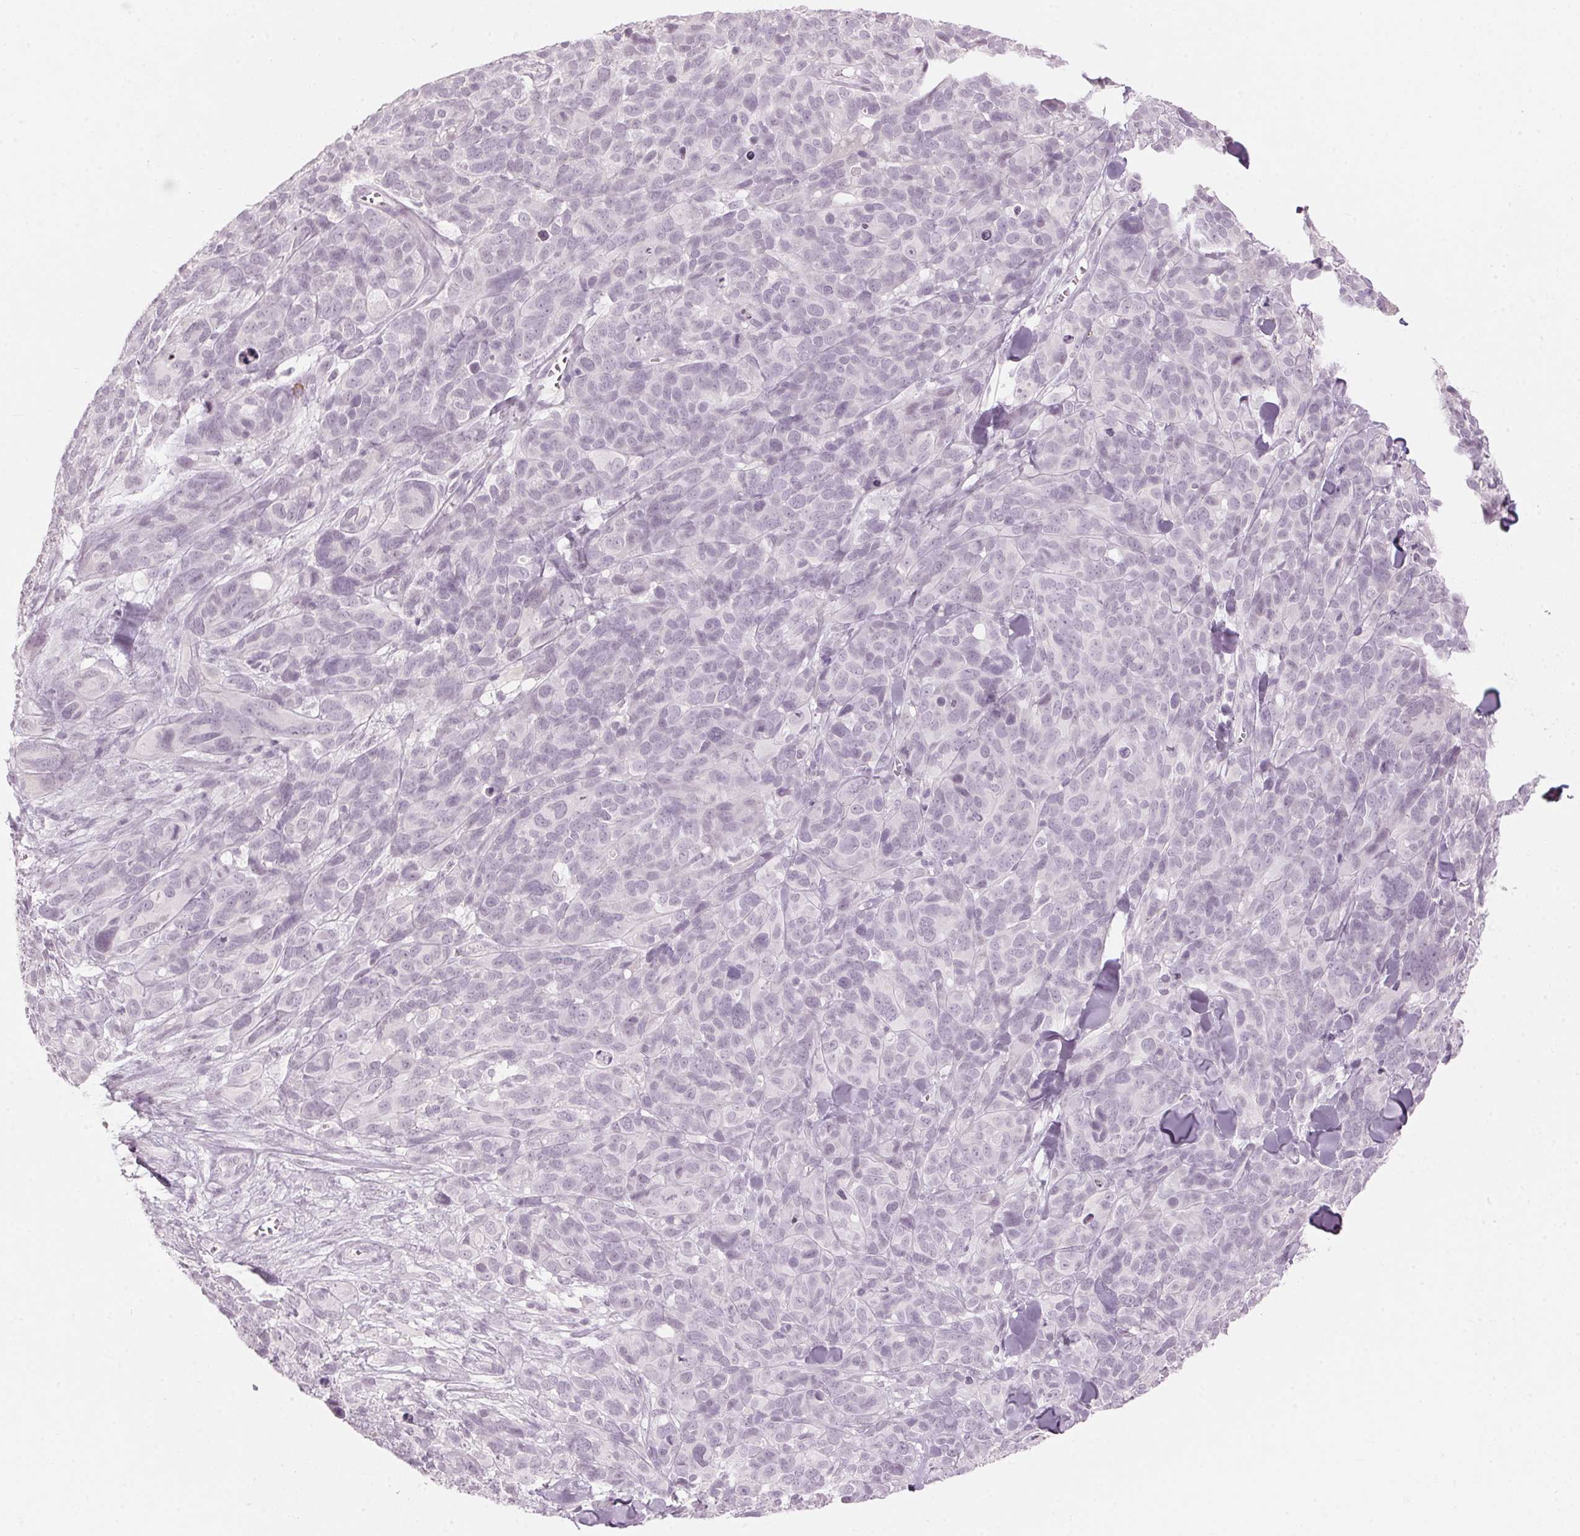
{"staining": {"intensity": "negative", "quantity": "none", "location": "none"}, "tissue": "melanoma", "cell_type": "Tumor cells", "image_type": "cancer", "snomed": [{"axis": "morphology", "description": "Malignant melanoma, NOS"}, {"axis": "topography", "description": "Skin"}], "caption": "Tumor cells show no significant expression in malignant melanoma.", "gene": "SCTR", "patient": {"sex": "male", "age": 51}}